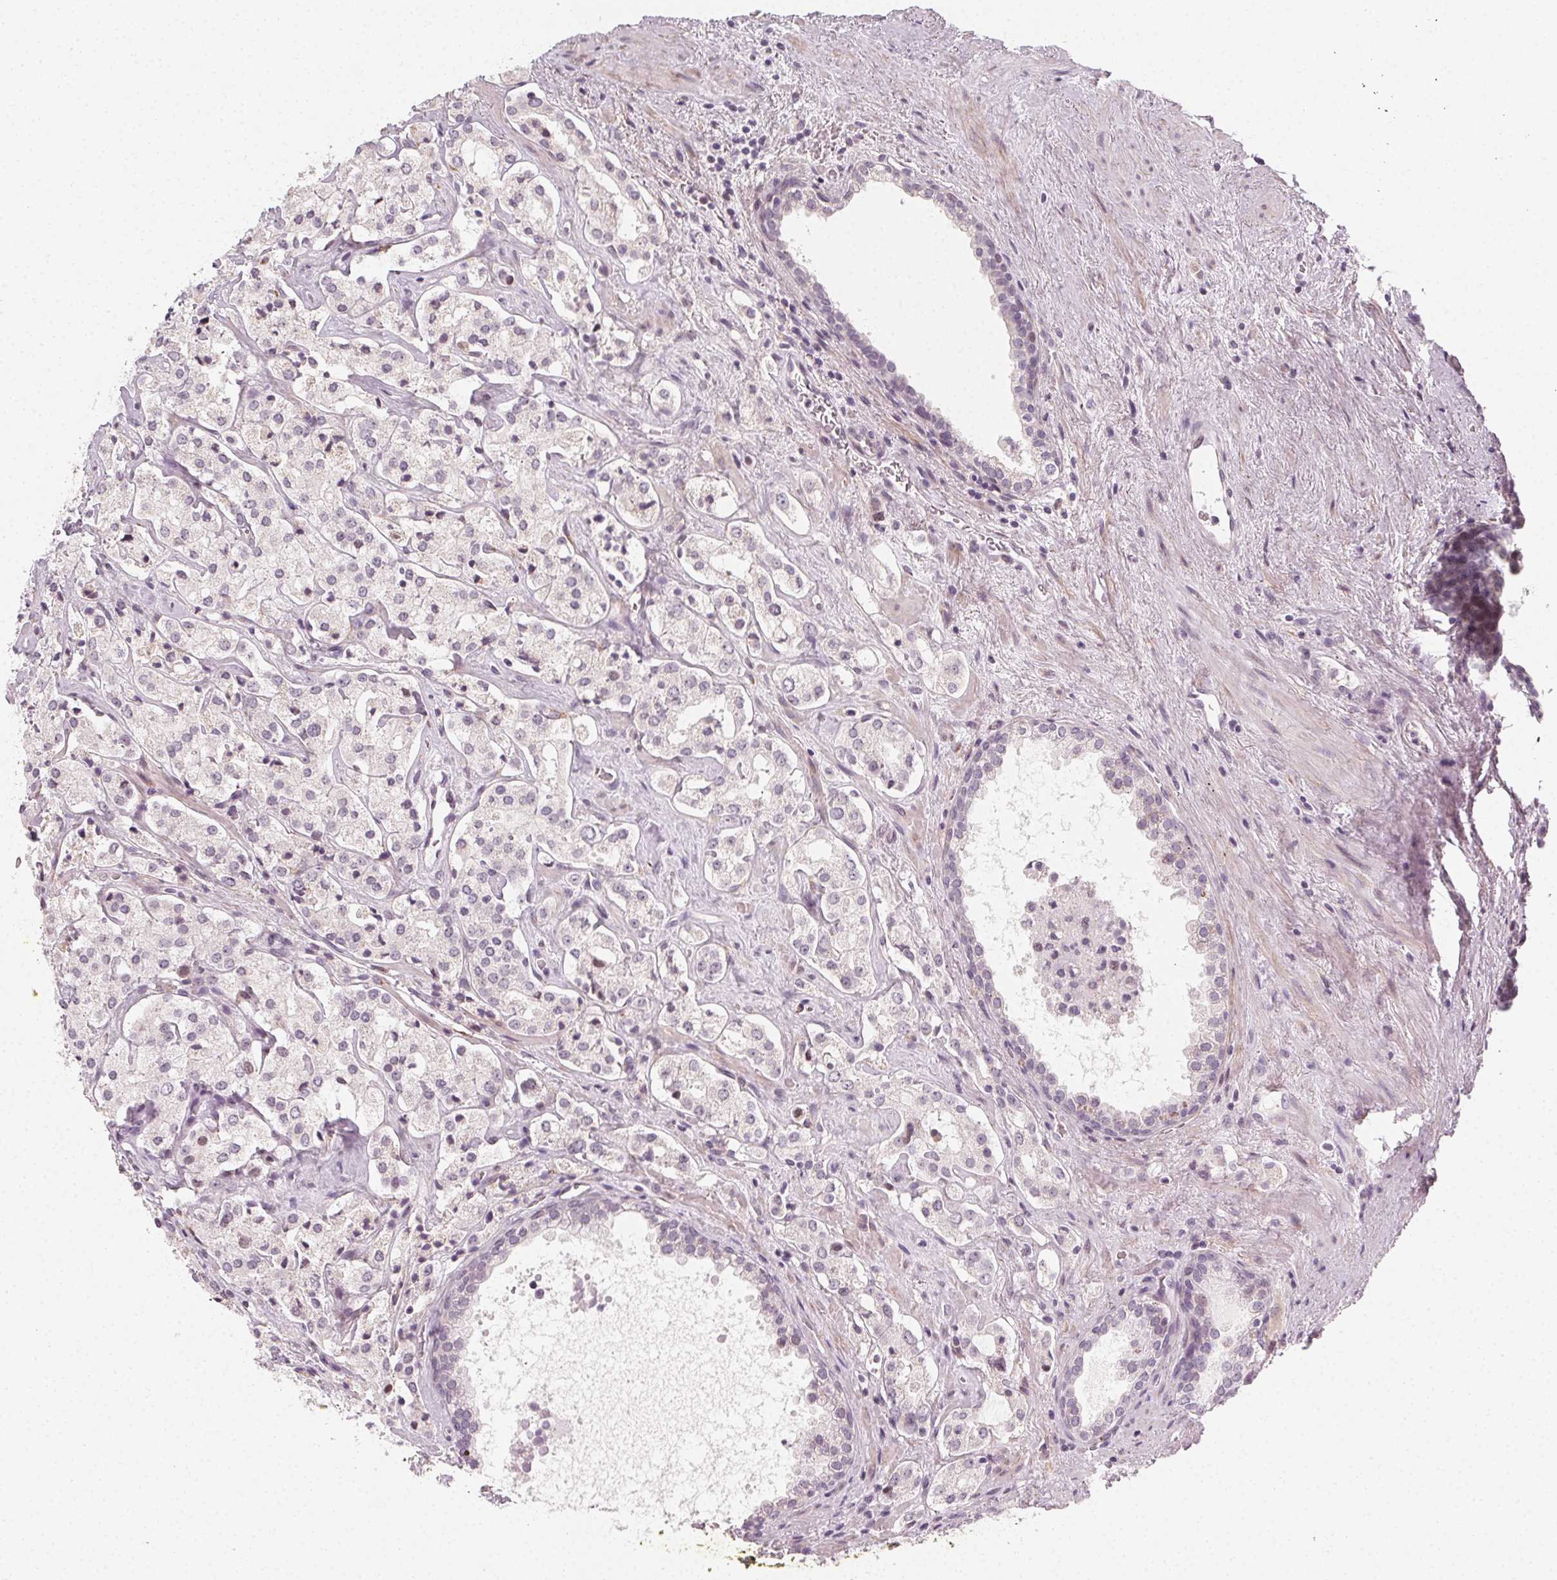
{"staining": {"intensity": "negative", "quantity": "none", "location": "none"}, "tissue": "prostate cancer", "cell_type": "Tumor cells", "image_type": "cancer", "snomed": [{"axis": "morphology", "description": "Adenocarcinoma, NOS"}, {"axis": "topography", "description": "Prostate"}], "caption": "DAB immunohistochemical staining of human prostate cancer (adenocarcinoma) displays no significant staining in tumor cells. The staining is performed using DAB brown chromogen with nuclei counter-stained in using hematoxylin.", "gene": "CCDC96", "patient": {"sex": "male", "age": 66}}